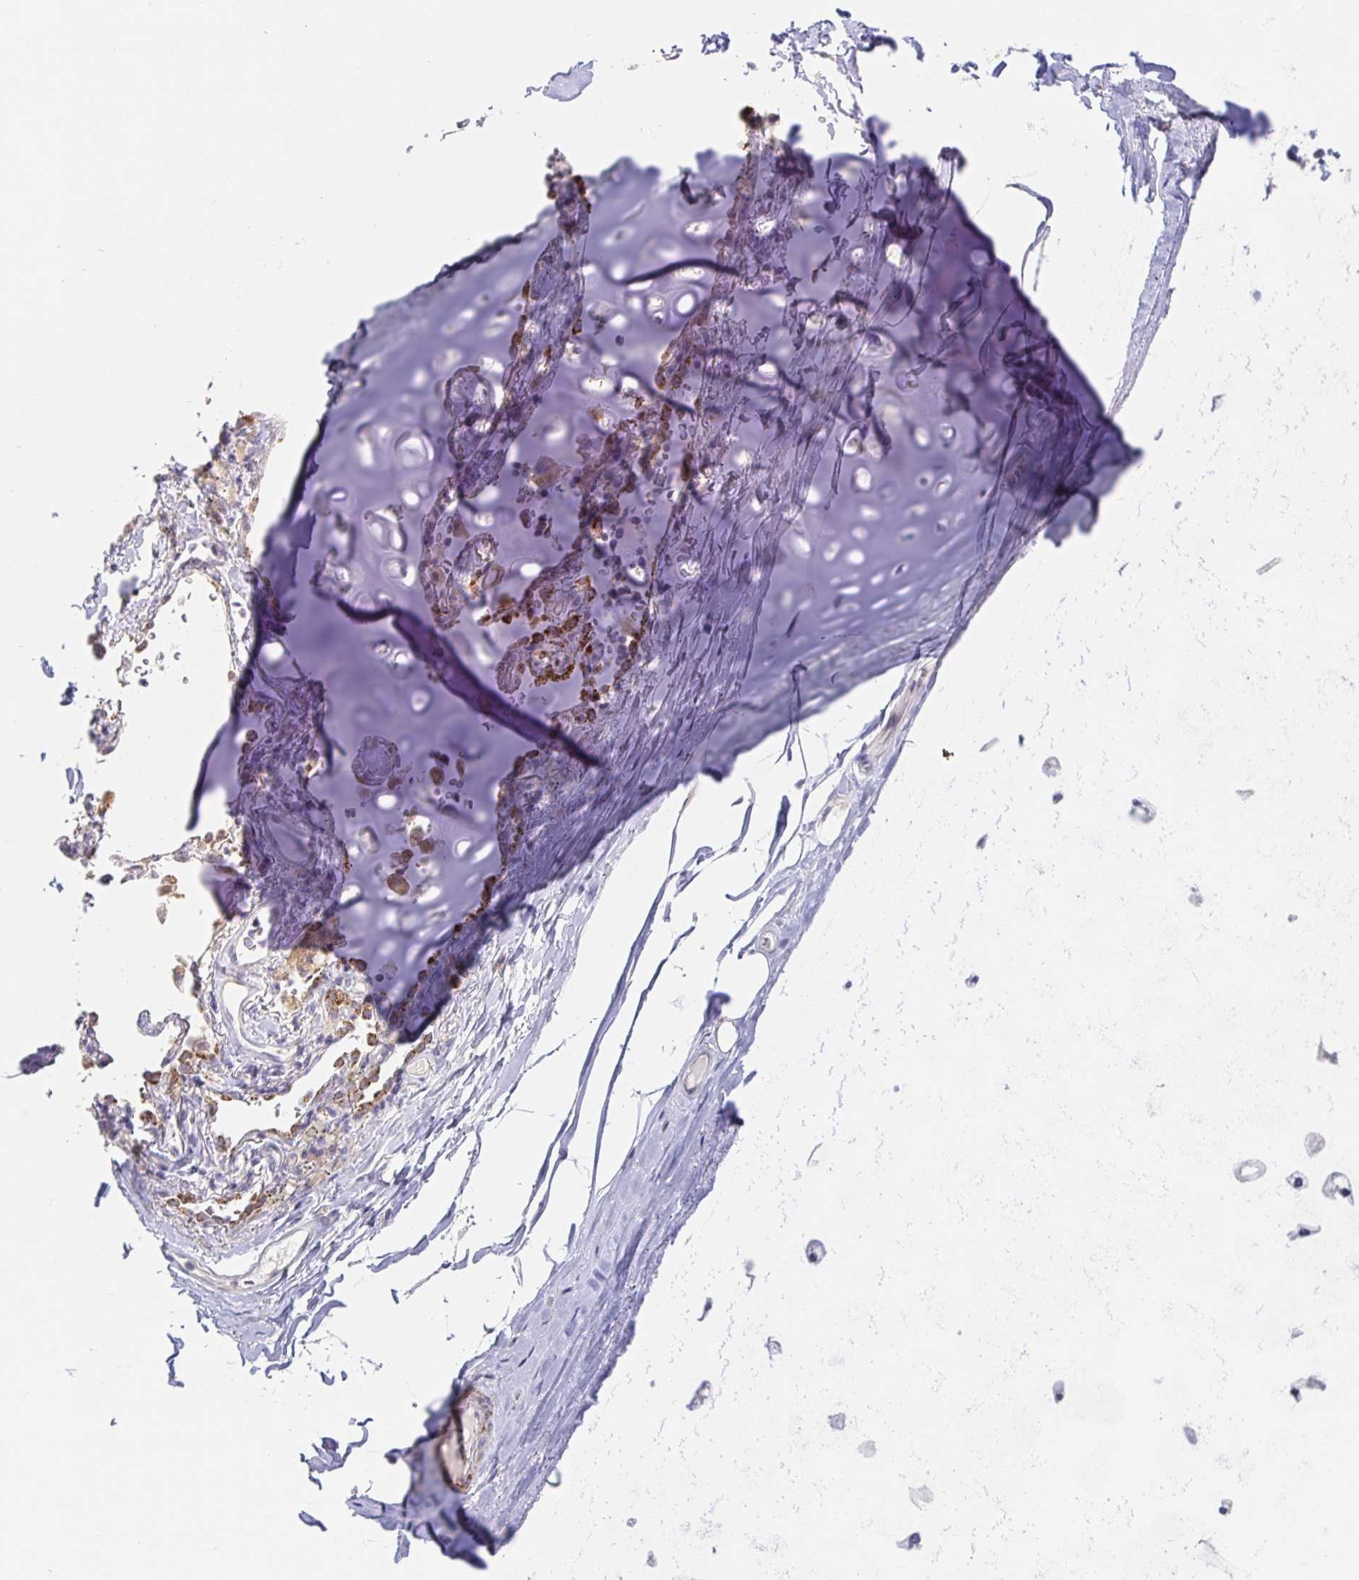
{"staining": {"intensity": "negative", "quantity": "none", "location": "none"}, "tissue": "adipose tissue", "cell_type": "Adipocytes", "image_type": "normal", "snomed": [{"axis": "morphology", "description": "Normal tissue, NOS"}, {"axis": "topography", "description": "Cartilage tissue"}, {"axis": "topography", "description": "Bronchus"}], "caption": "Immunohistochemistry of normal human adipose tissue shows no staining in adipocytes. (DAB immunohistochemistry, high magnification).", "gene": "CIT", "patient": {"sex": "male", "age": 64}}